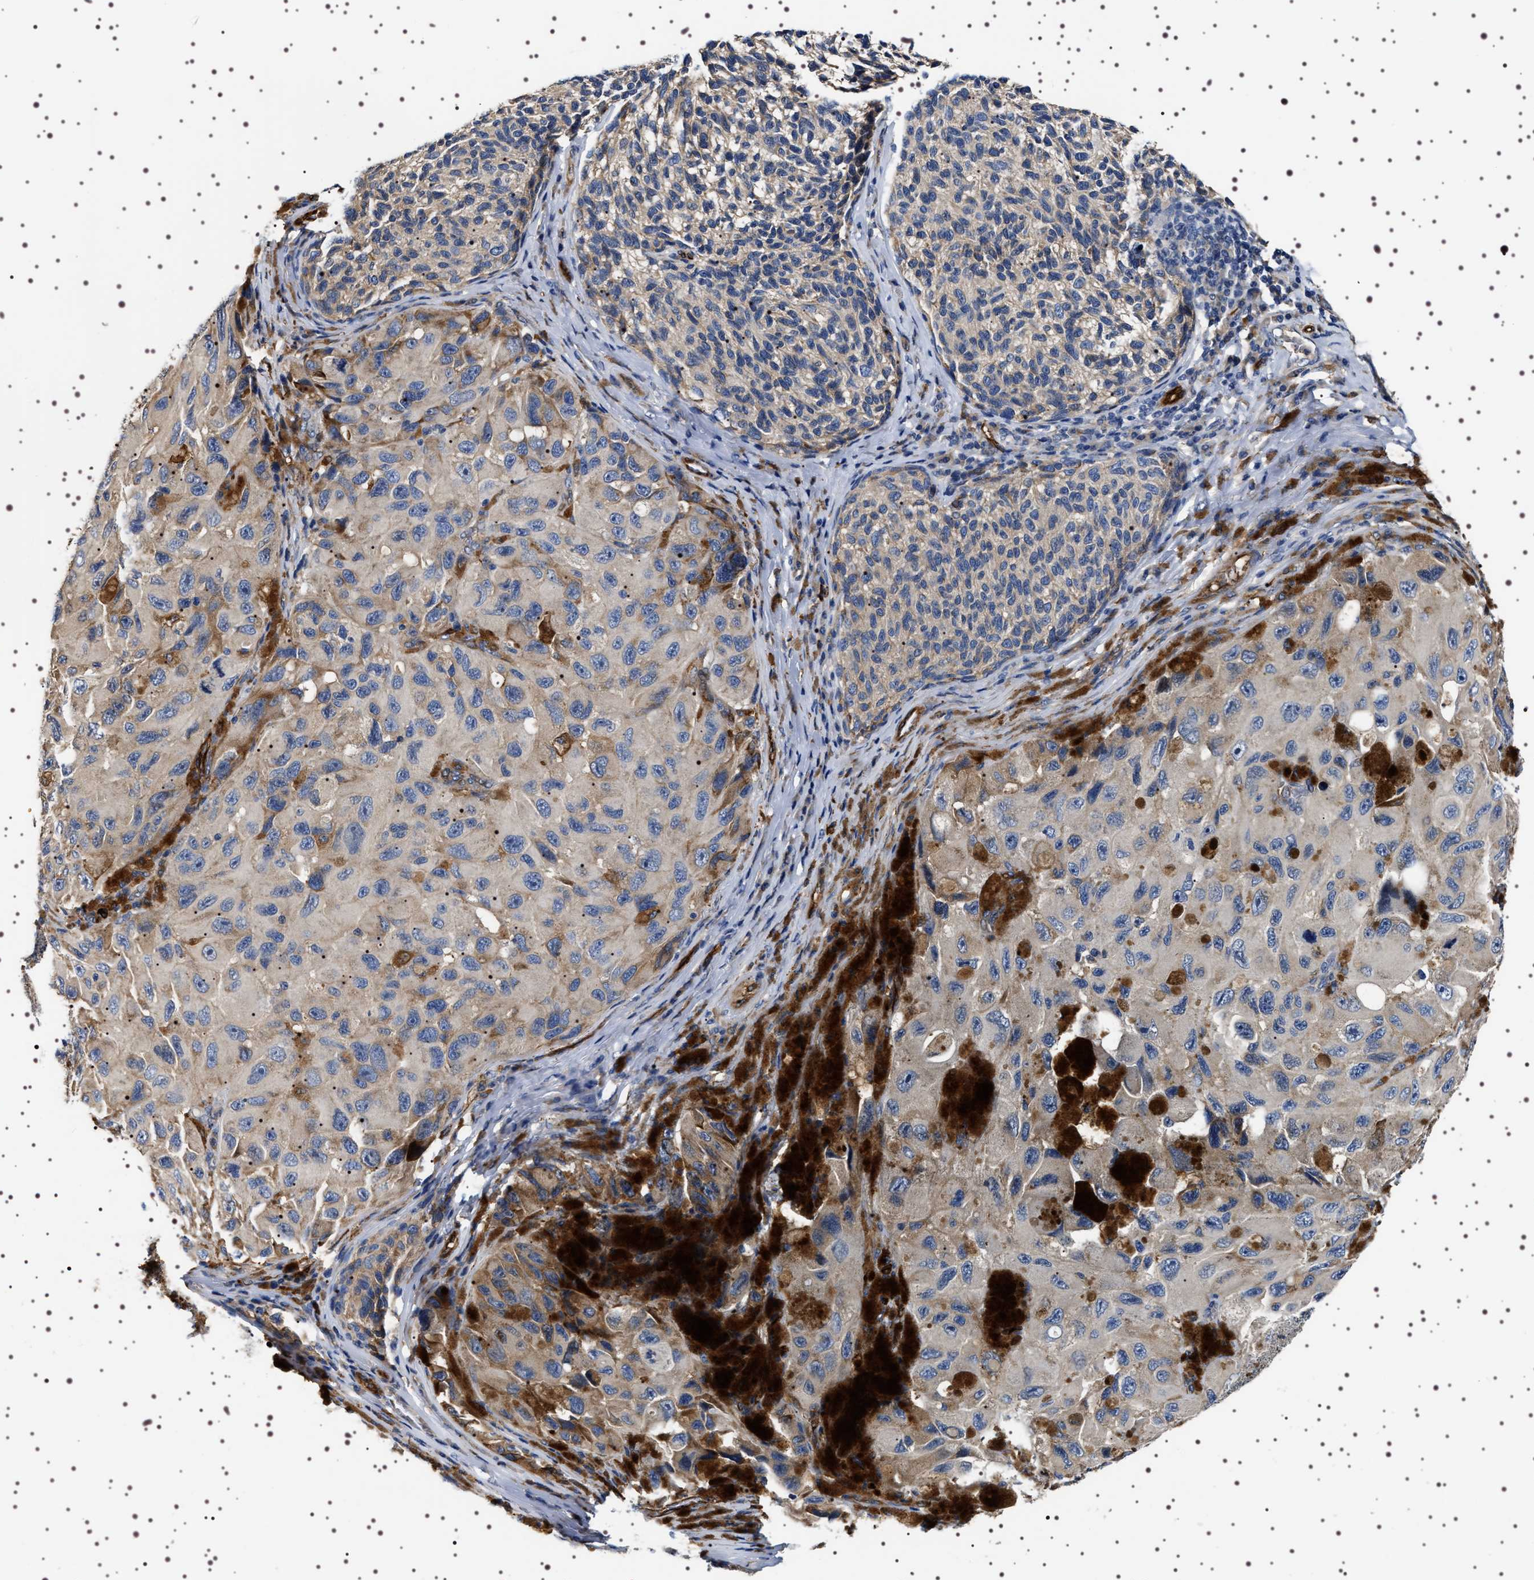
{"staining": {"intensity": "moderate", "quantity": "<25%", "location": "cytoplasmic/membranous"}, "tissue": "melanoma", "cell_type": "Tumor cells", "image_type": "cancer", "snomed": [{"axis": "morphology", "description": "Malignant melanoma, NOS"}, {"axis": "topography", "description": "Skin"}], "caption": "Melanoma stained for a protein demonstrates moderate cytoplasmic/membranous positivity in tumor cells.", "gene": "ALPL", "patient": {"sex": "female", "age": 73}}